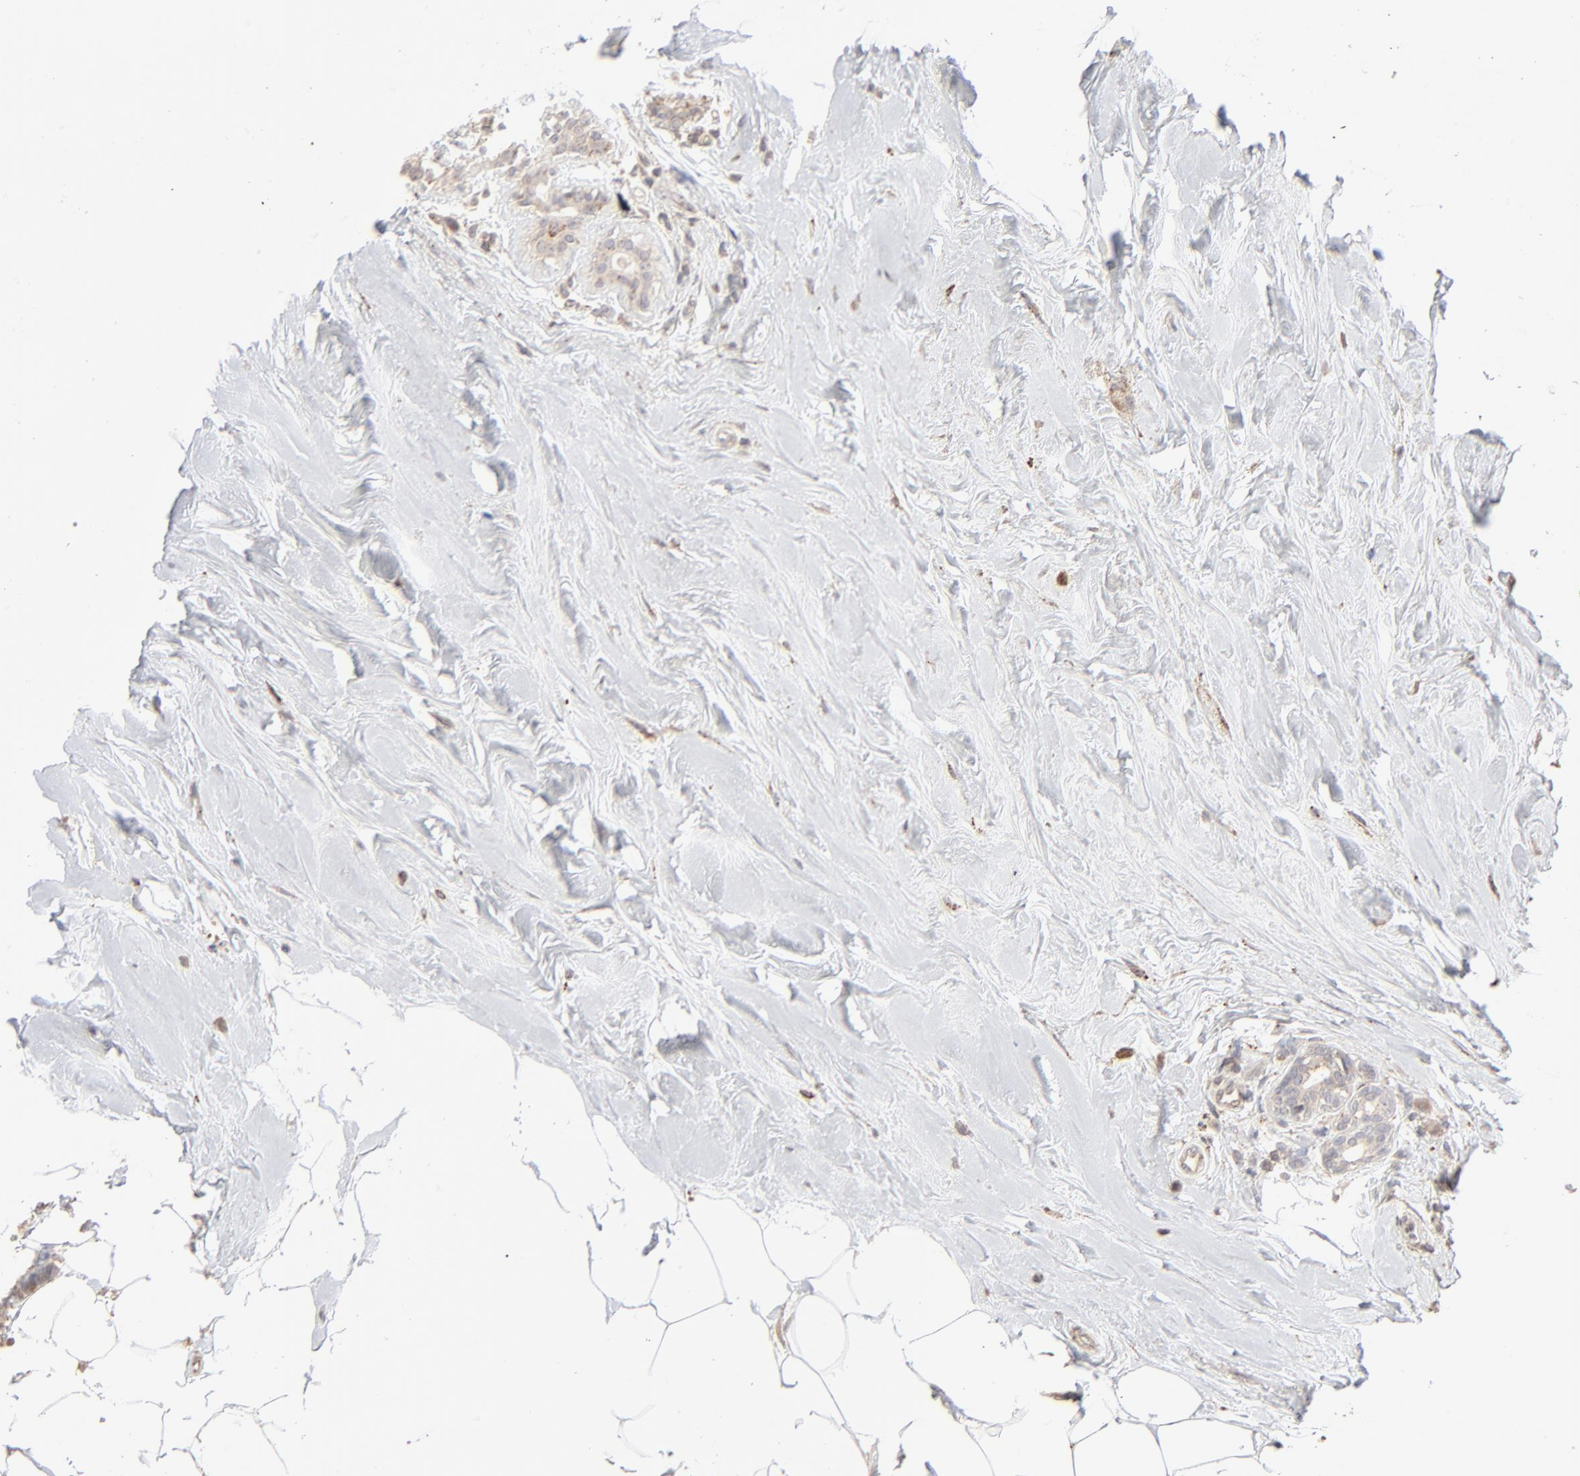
{"staining": {"intensity": "weak", "quantity": "25%-75%", "location": "cytoplasmic/membranous"}, "tissue": "breast cancer", "cell_type": "Tumor cells", "image_type": "cancer", "snomed": [{"axis": "morphology", "description": "Duct carcinoma"}, {"axis": "topography", "description": "Breast"}], "caption": "A histopathology image of human intraductal carcinoma (breast) stained for a protein exhibits weak cytoplasmic/membranous brown staining in tumor cells.", "gene": "POMT2", "patient": {"sex": "female", "age": 51}}